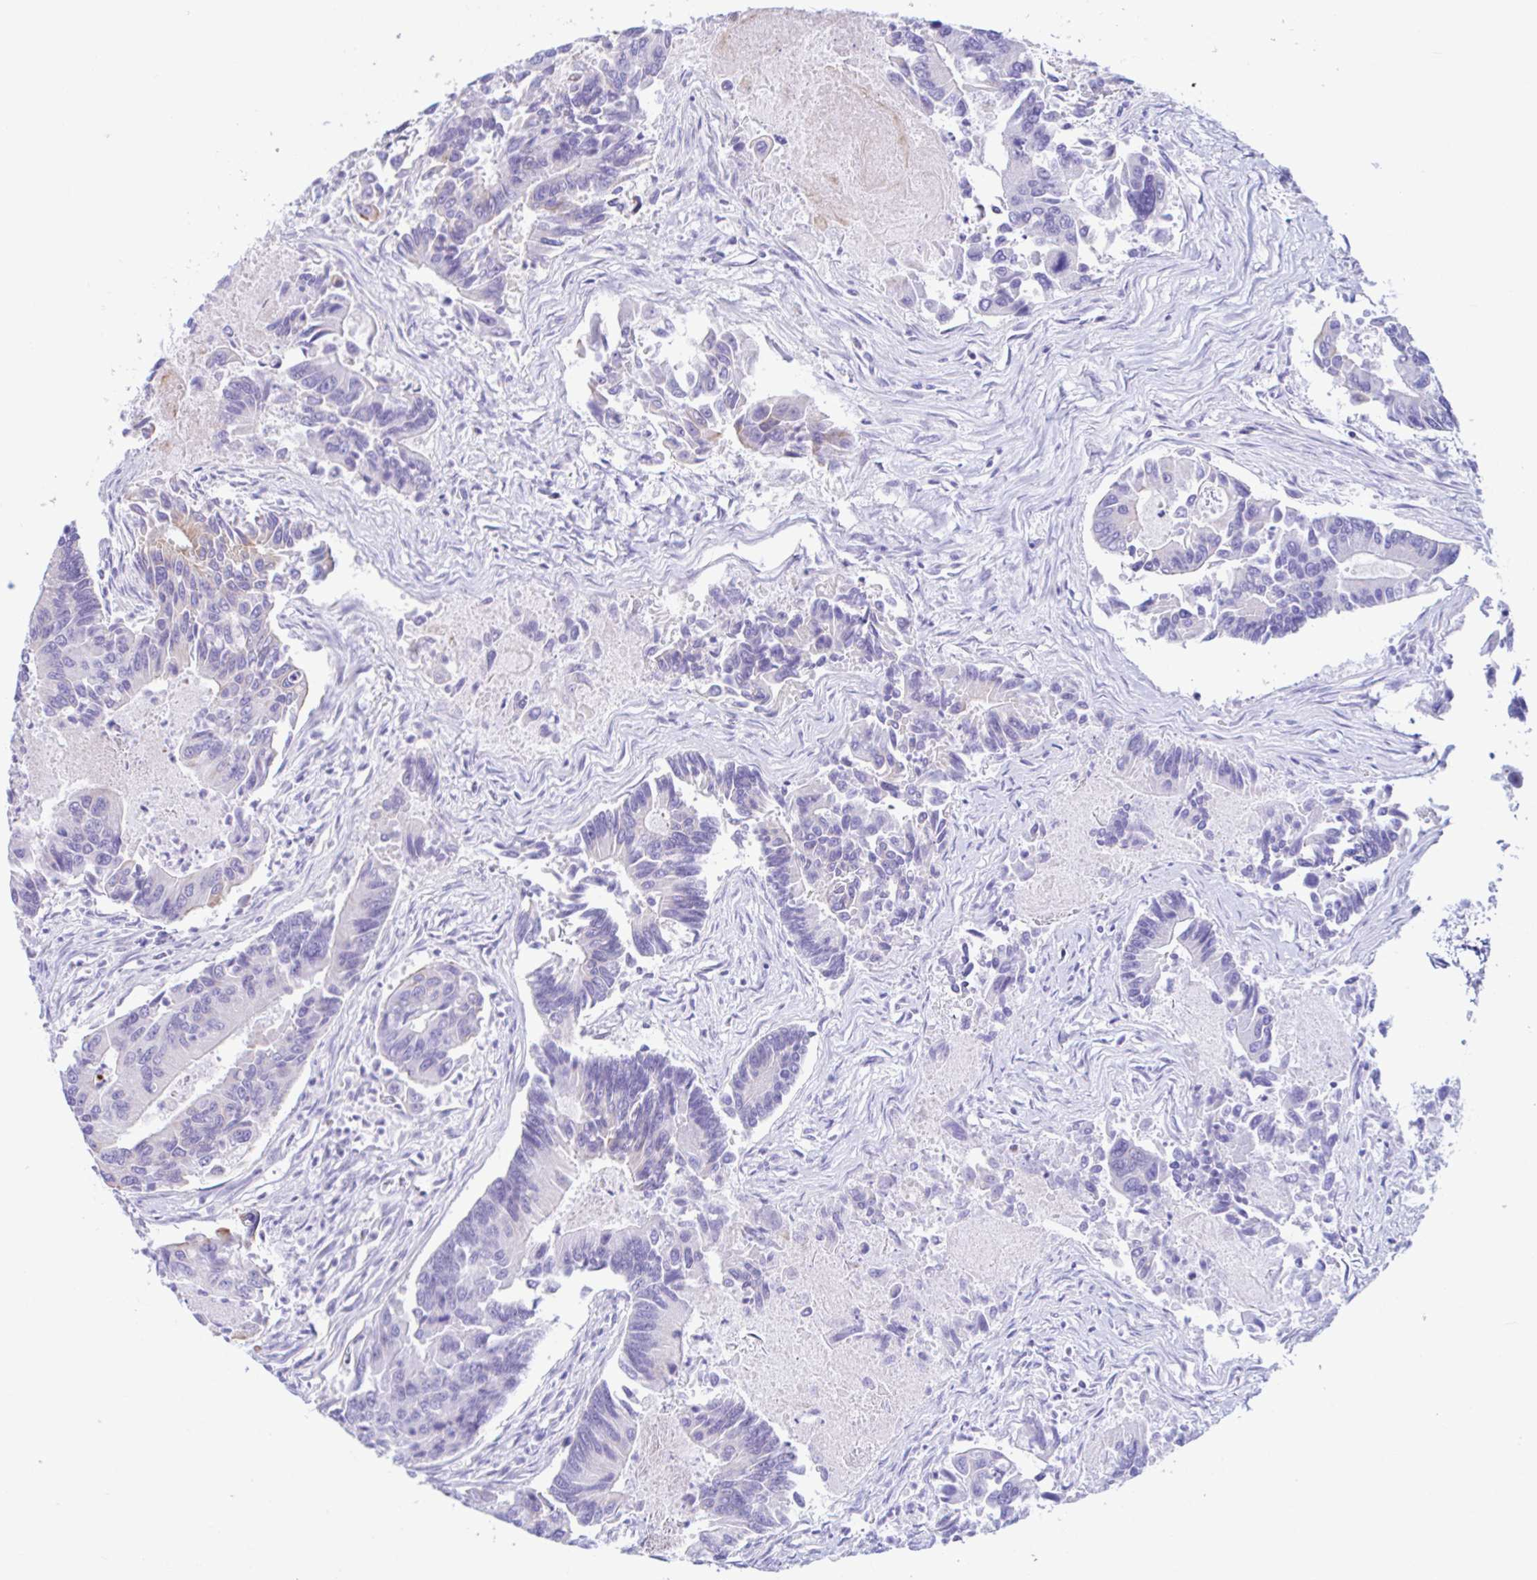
{"staining": {"intensity": "negative", "quantity": "none", "location": "none"}, "tissue": "colorectal cancer", "cell_type": "Tumor cells", "image_type": "cancer", "snomed": [{"axis": "morphology", "description": "Adenocarcinoma, NOS"}, {"axis": "topography", "description": "Colon"}], "caption": "High power microscopy photomicrograph of an immunohistochemistry micrograph of adenocarcinoma (colorectal), revealing no significant staining in tumor cells.", "gene": "NBPF3", "patient": {"sex": "female", "age": 67}}